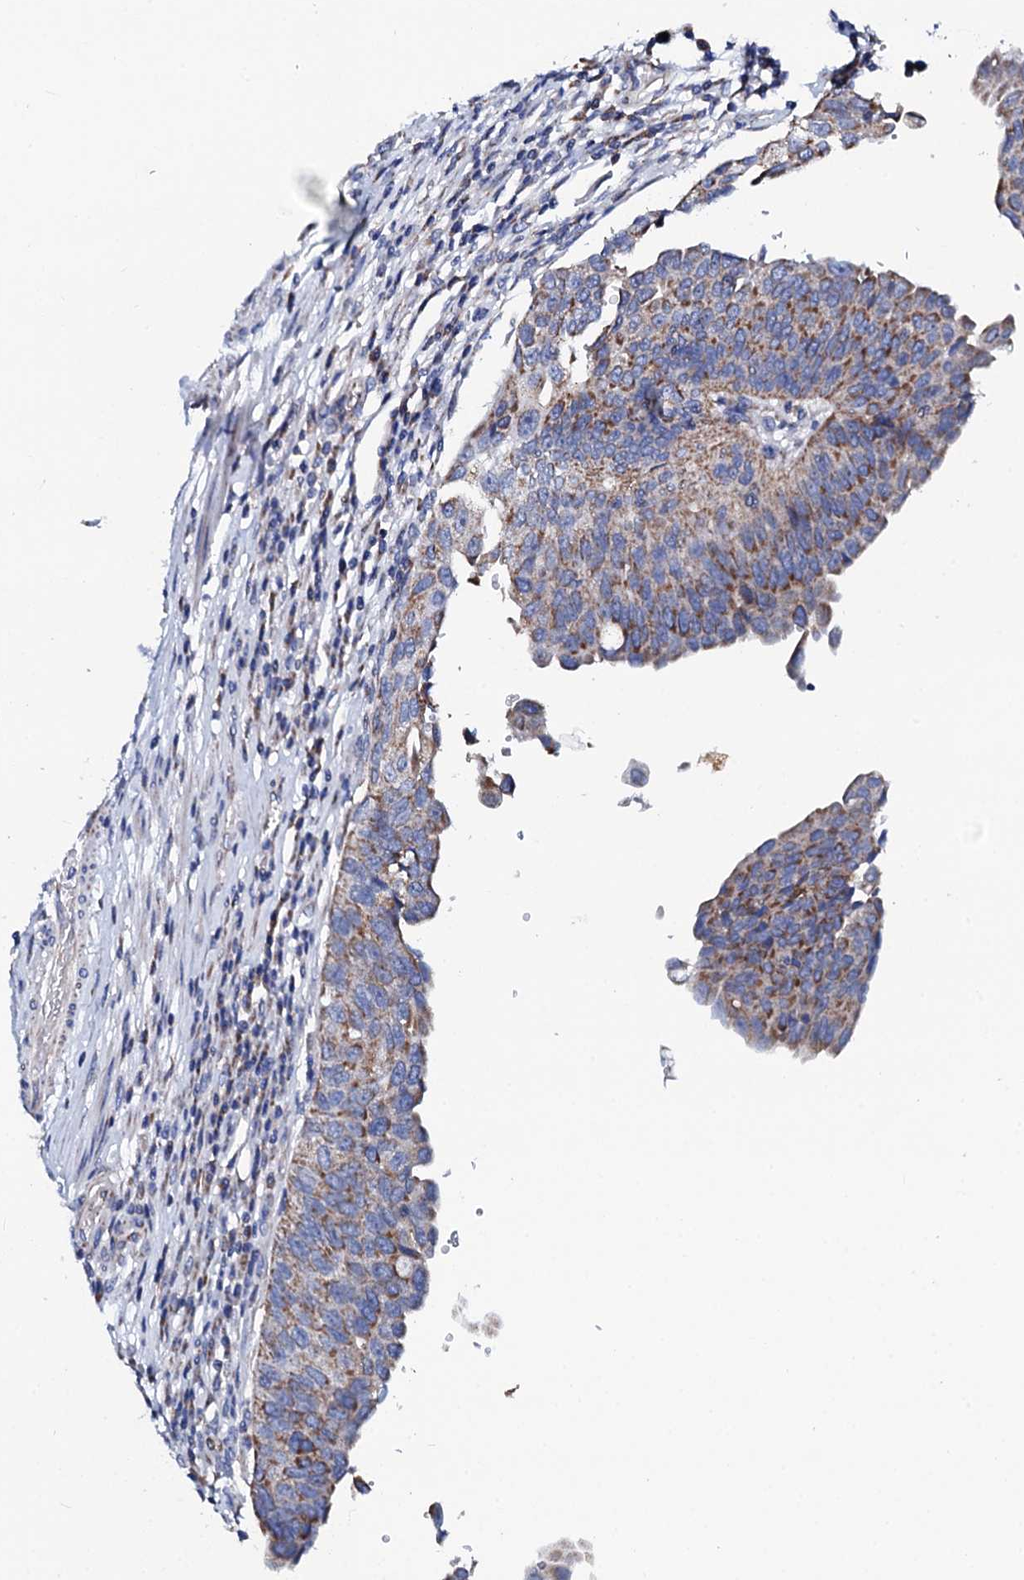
{"staining": {"intensity": "moderate", "quantity": ">75%", "location": "cytoplasmic/membranous"}, "tissue": "urothelial cancer", "cell_type": "Tumor cells", "image_type": "cancer", "snomed": [{"axis": "morphology", "description": "Urothelial carcinoma, High grade"}, {"axis": "topography", "description": "Urinary bladder"}], "caption": "Moderate cytoplasmic/membranous protein positivity is appreciated in approximately >75% of tumor cells in urothelial cancer.", "gene": "SLC37A4", "patient": {"sex": "female", "age": 80}}